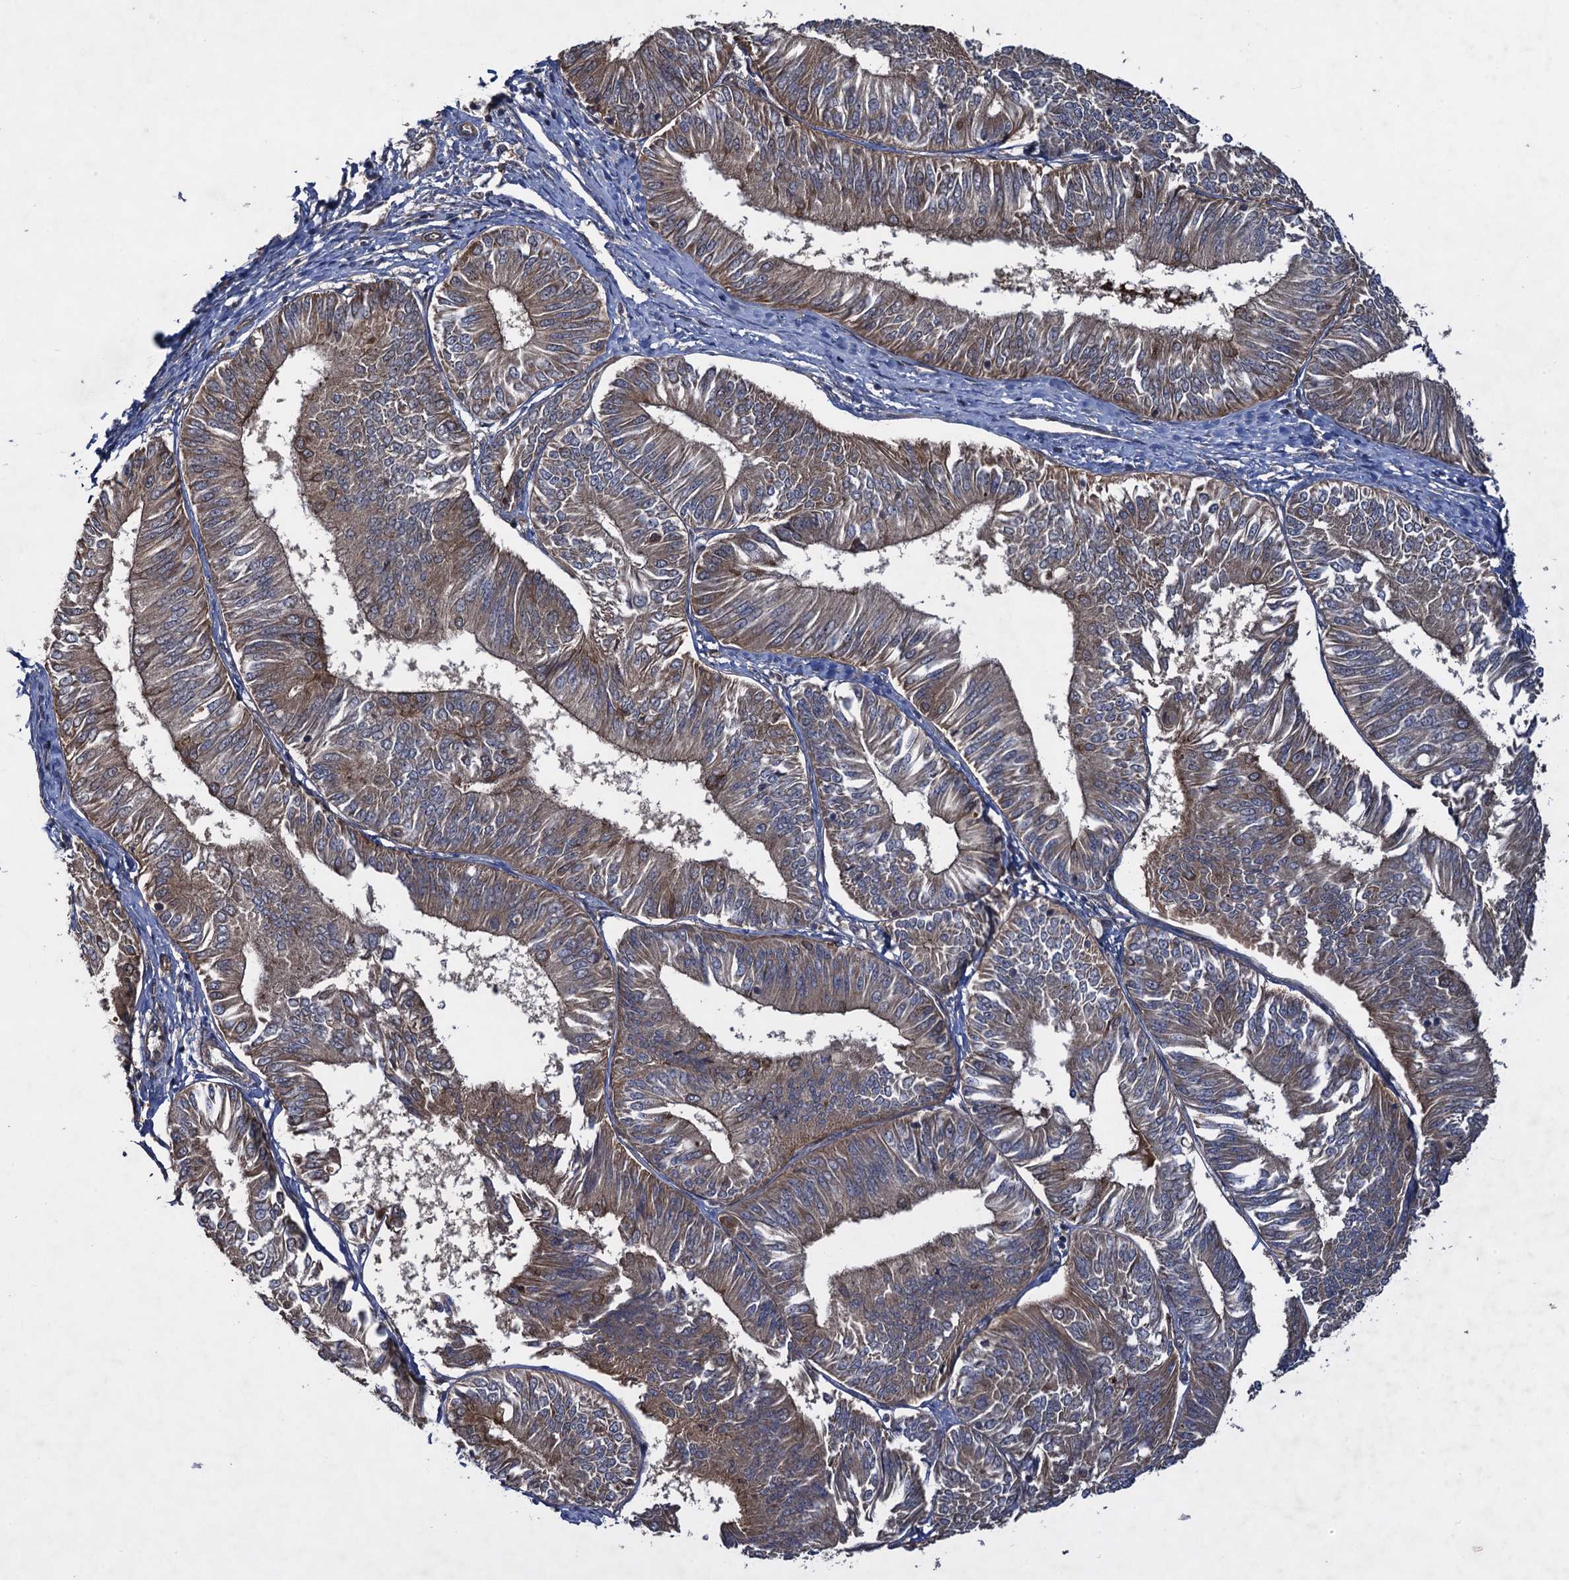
{"staining": {"intensity": "moderate", "quantity": "25%-75%", "location": "cytoplasmic/membranous"}, "tissue": "endometrial cancer", "cell_type": "Tumor cells", "image_type": "cancer", "snomed": [{"axis": "morphology", "description": "Adenocarcinoma, NOS"}, {"axis": "topography", "description": "Endometrium"}], "caption": "Endometrial cancer (adenocarcinoma) was stained to show a protein in brown. There is medium levels of moderate cytoplasmic/membranous expression in approximately 25%-75% of tumor cells.", "gene": "HAUS1", "patient": {"sex": "female", "age": 58}}